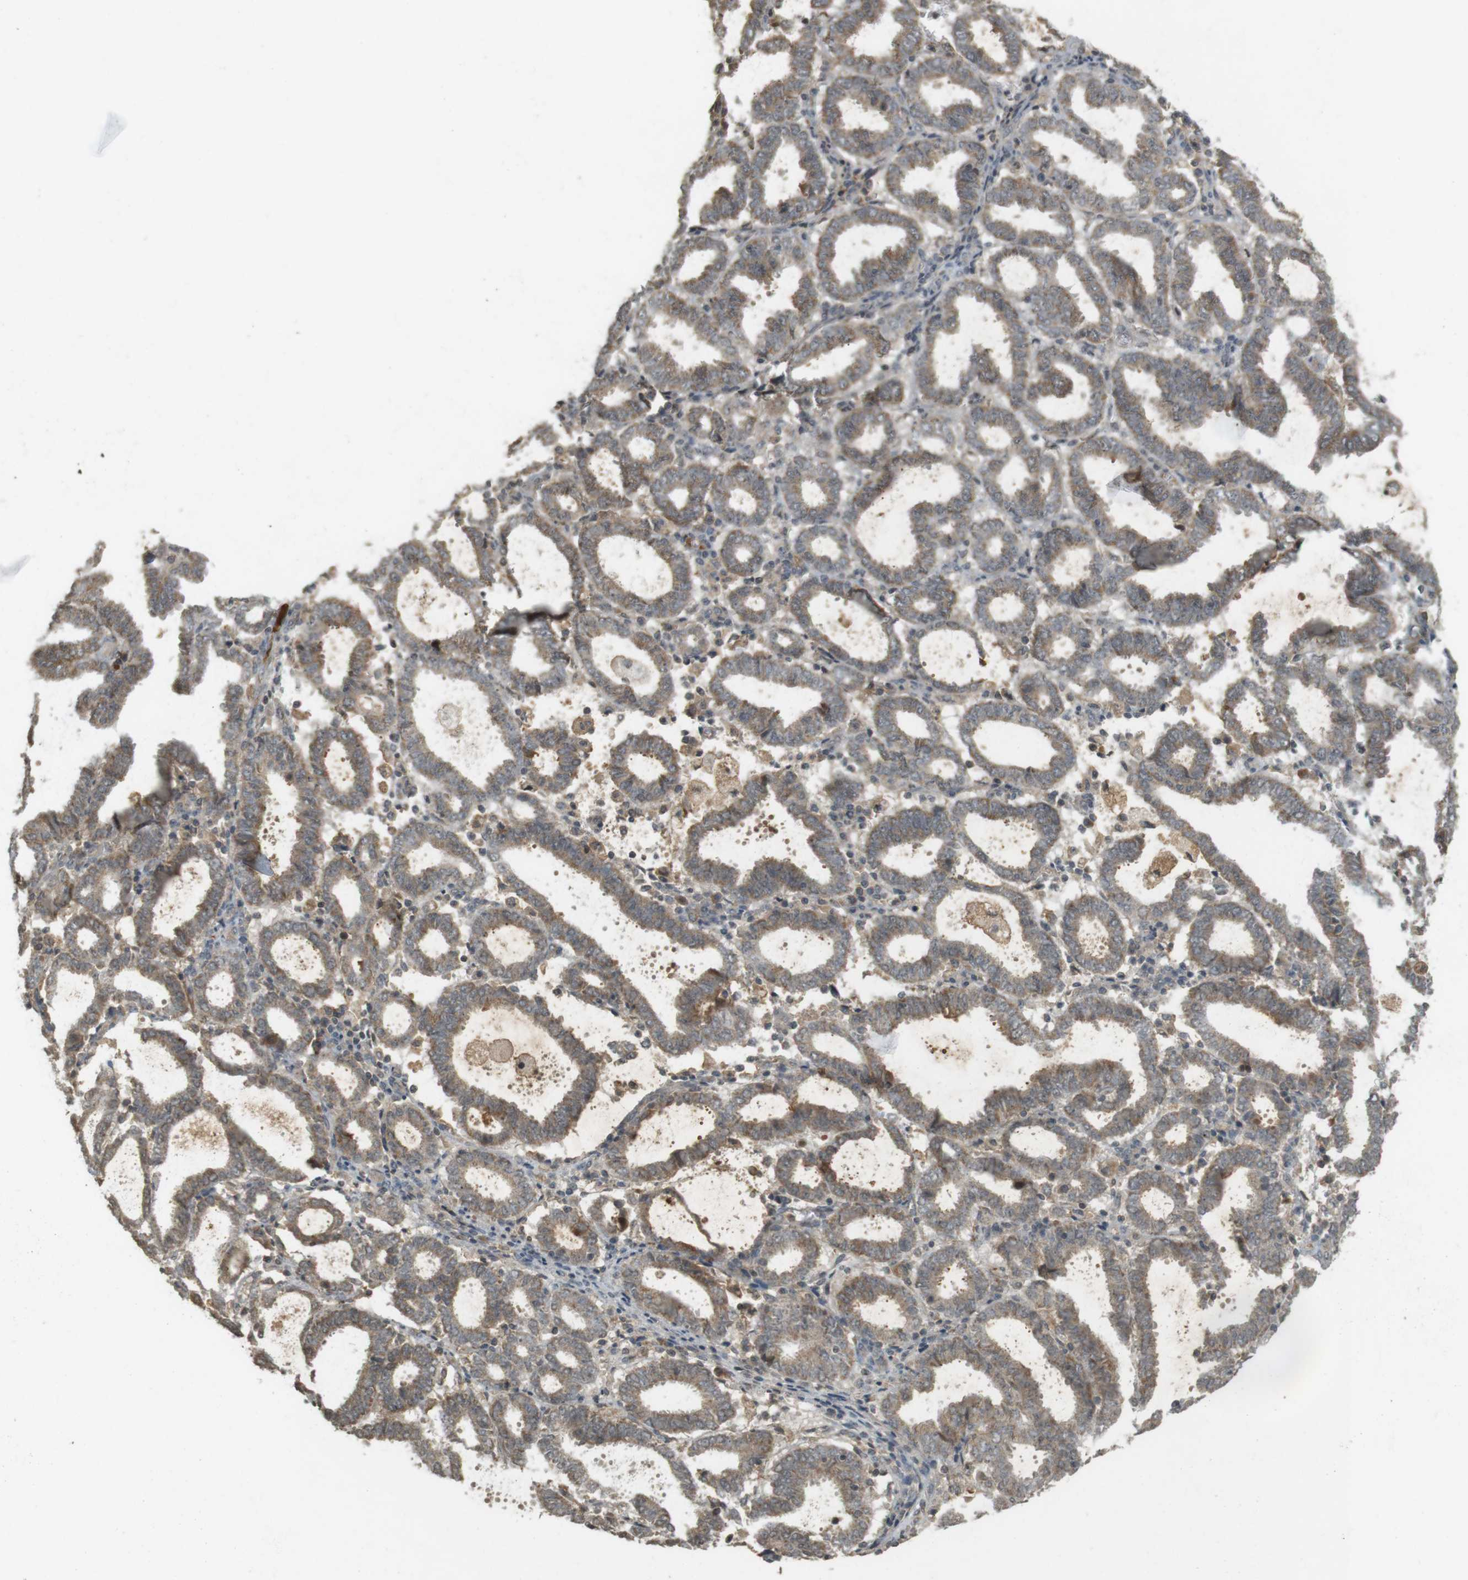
{"staining": {"intensity": "weak", "quantity": ">75%", "location": "cytoplasmic/membranous"}, "tissue": "endometrial cancer", "cell_type": "Tumor cells", "image_type": "cancer", "snomed": [{"axis": "morphology", "description": "Adenocarcinoma, NOS"}, {"axis": "topography", "description": "Uterus"}], "caption": "Protein positivity by immunohistochemistry reveals weak cytoplasmic/membranous staining in about >75% of tumor cells in endometrial cancer (adenocarcinoma). Ihc stains the protein in brown and the nuclei are stained blue.", "gene": "SRR", "patient": {"sex": "female", "age": 83}}